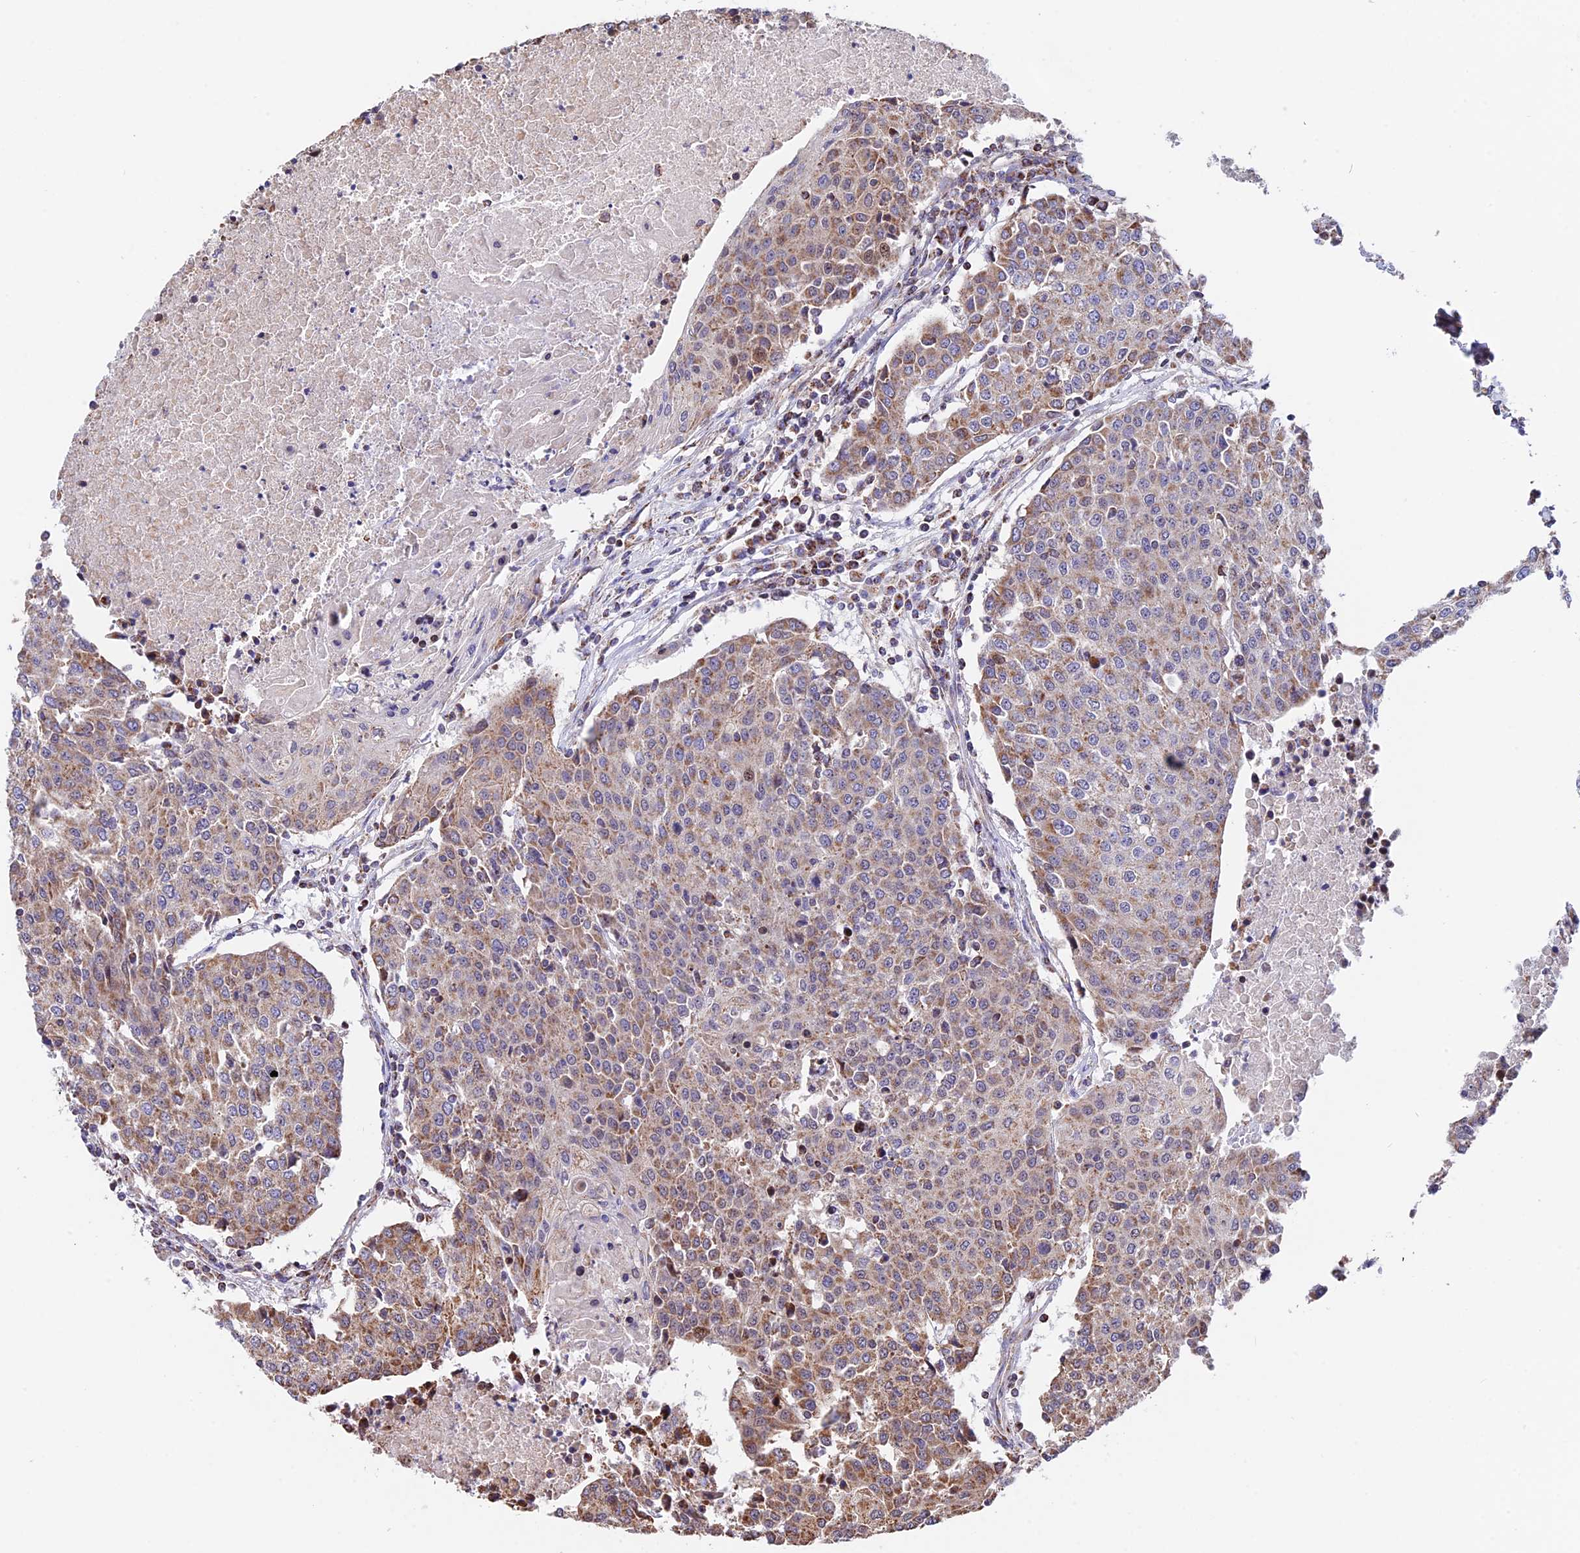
{"staining": {"intensity": "weak", "quantity": ">75%", "location": "cytoplasmic/membranous"}, "tissue": "urothelial cancer", "cell_type": "Tumor cells", "image_type": "cancer", "snomed": [{"axis": "morphology", "description": "Urothelial carcinoma, High grade"}, {"axis": "topography", "description": "Urinary bladder"}], "caption": "Protein staining of urothelial cancer tissue exhibits weak cytoplasmic/membranous positivity in about >75% of tumor cells.", "gene": "FAM174C", "patient": {"sex": "female", "age": 85}}